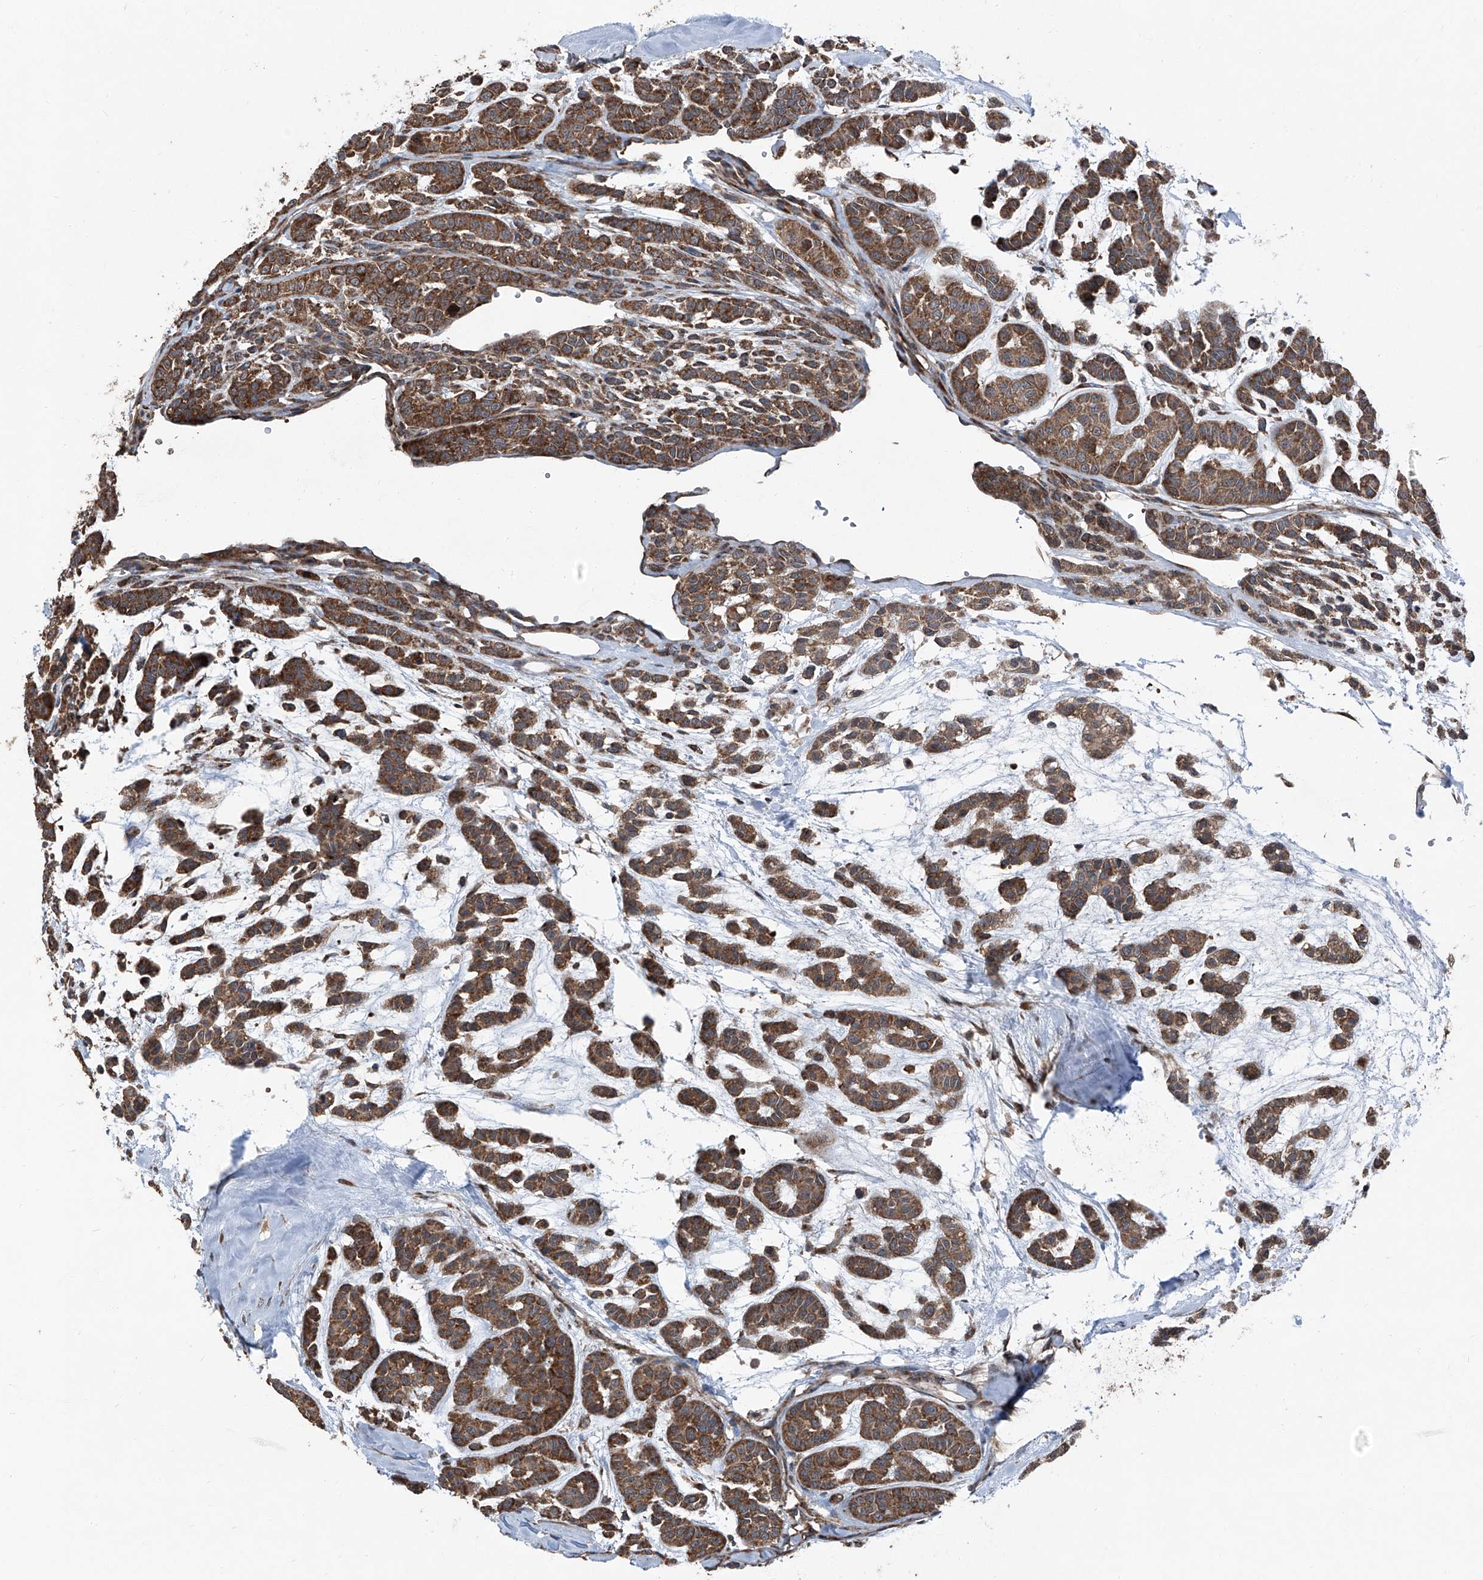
{"staining": {"intensity": "moderate", "quantity": ">75%", "location": "cytoplasmic/membranous"}, "tissue": "head and neck cancer", "cell_type": "Tumor cells", "image_type": "cancer", "snomed": [{"axis": "morphology", "description": "Adenocarcinoma, NOS"}, {"axis": "morphology", "description": "Adenoma, NOS"}, {"axis": "topography", "description": "Head-Neck"}], "caption": "Head and neck cancer (adenoma) stained for a protein displays moderate cytoplasmic/membranous positivity in tumor cells.", "gene": "LIMK1", "patient": {"sex": "female", "age": 55}}